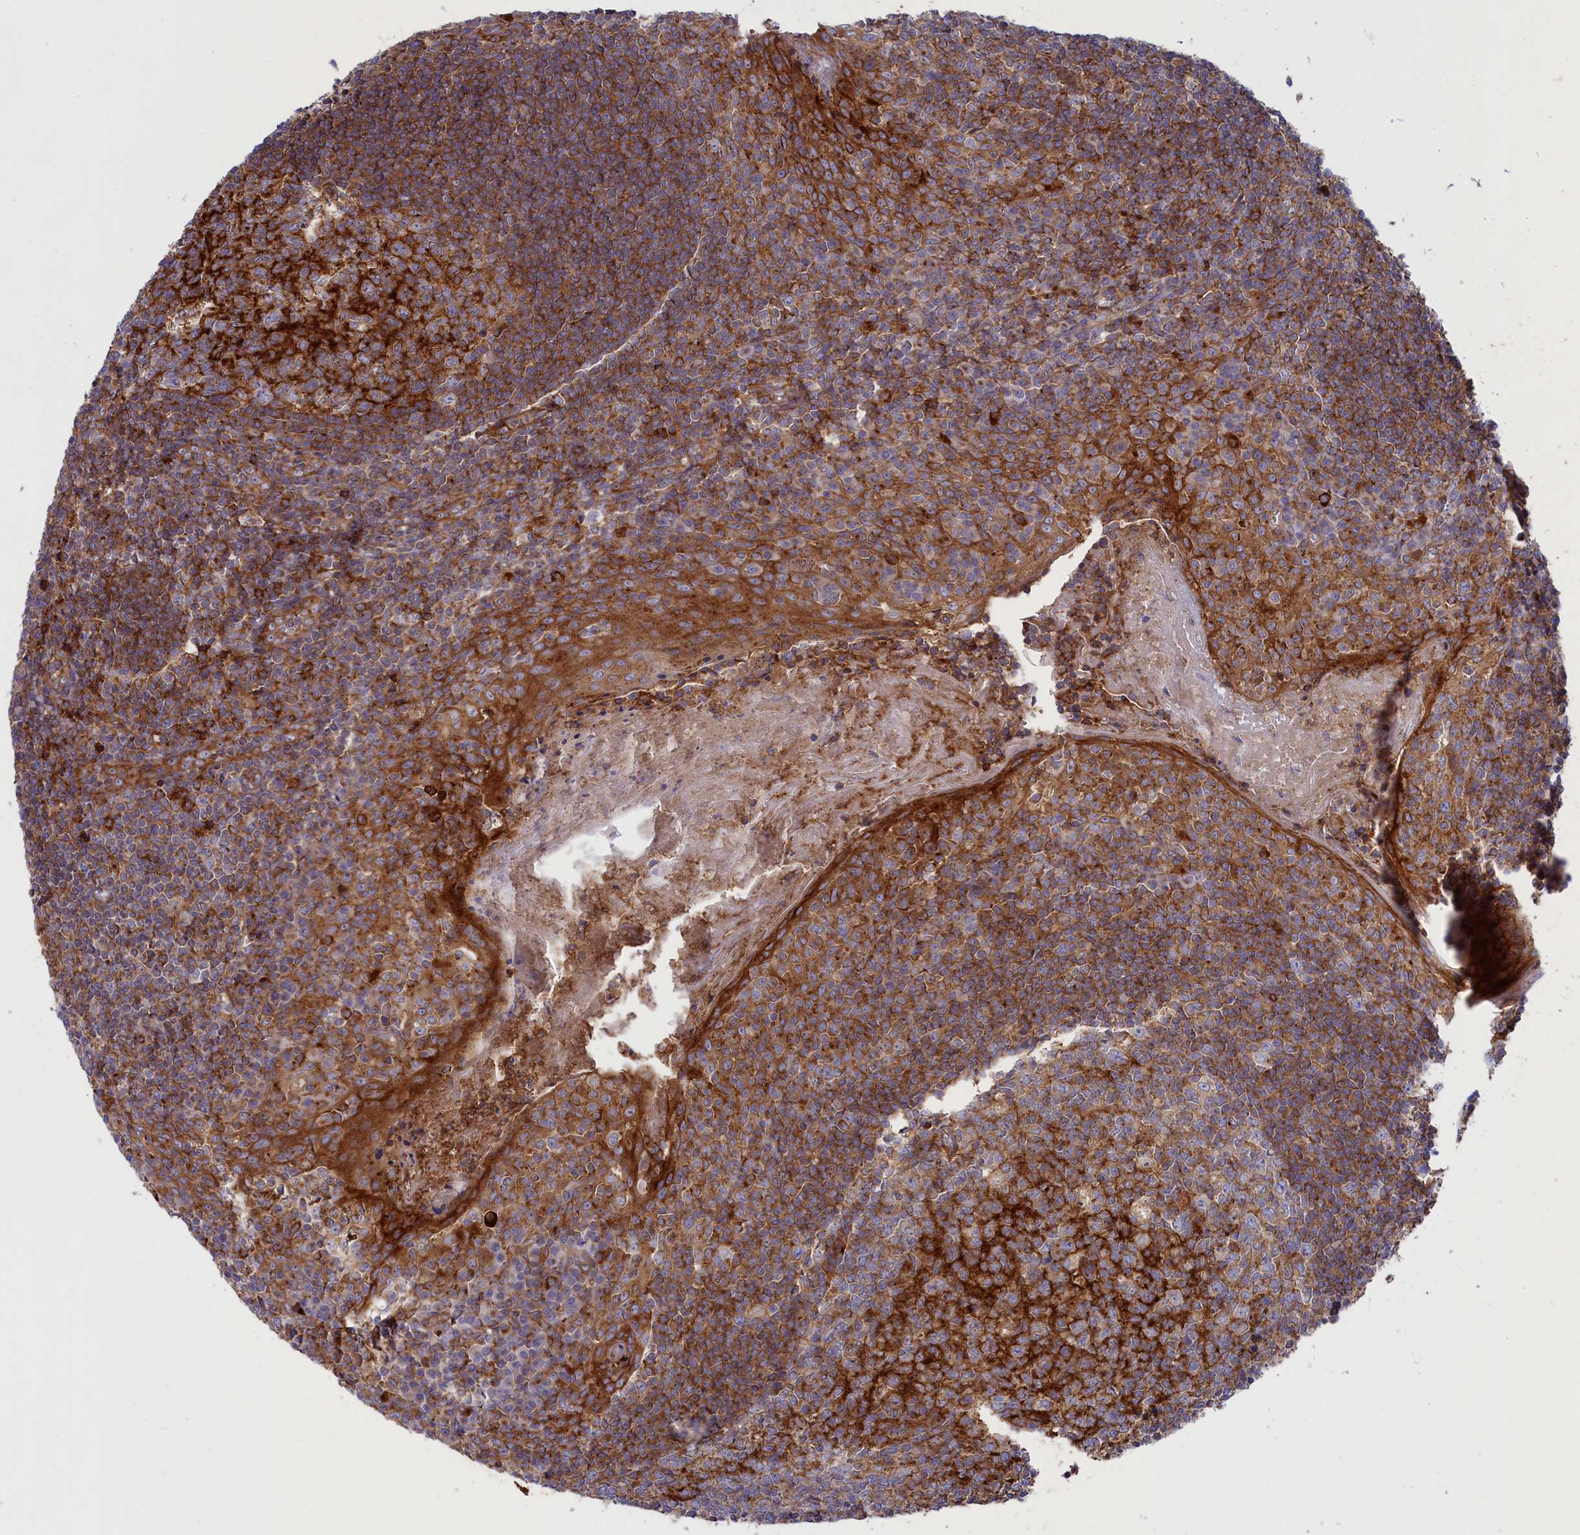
{"staining": {"intensity": "strong", "quantity": "<25%", "location": "cytoplasmic/membranous"}, "tissue": "tonsil", "cell_type": "Germinal center cells", "image_type": "normal", "snomed": [{"axis": "morphology", "description": "Normal tissue, NOS"}, {"axis": "topography", "description": "Tonsil"}], "caption": "Unremarkable tonsil displays strong cytoplasmic/membranous positivity in approximately <25% of germinal center cells.", "gene": "SCAMP4", "patient": {"sex": "male", "age": 27}}